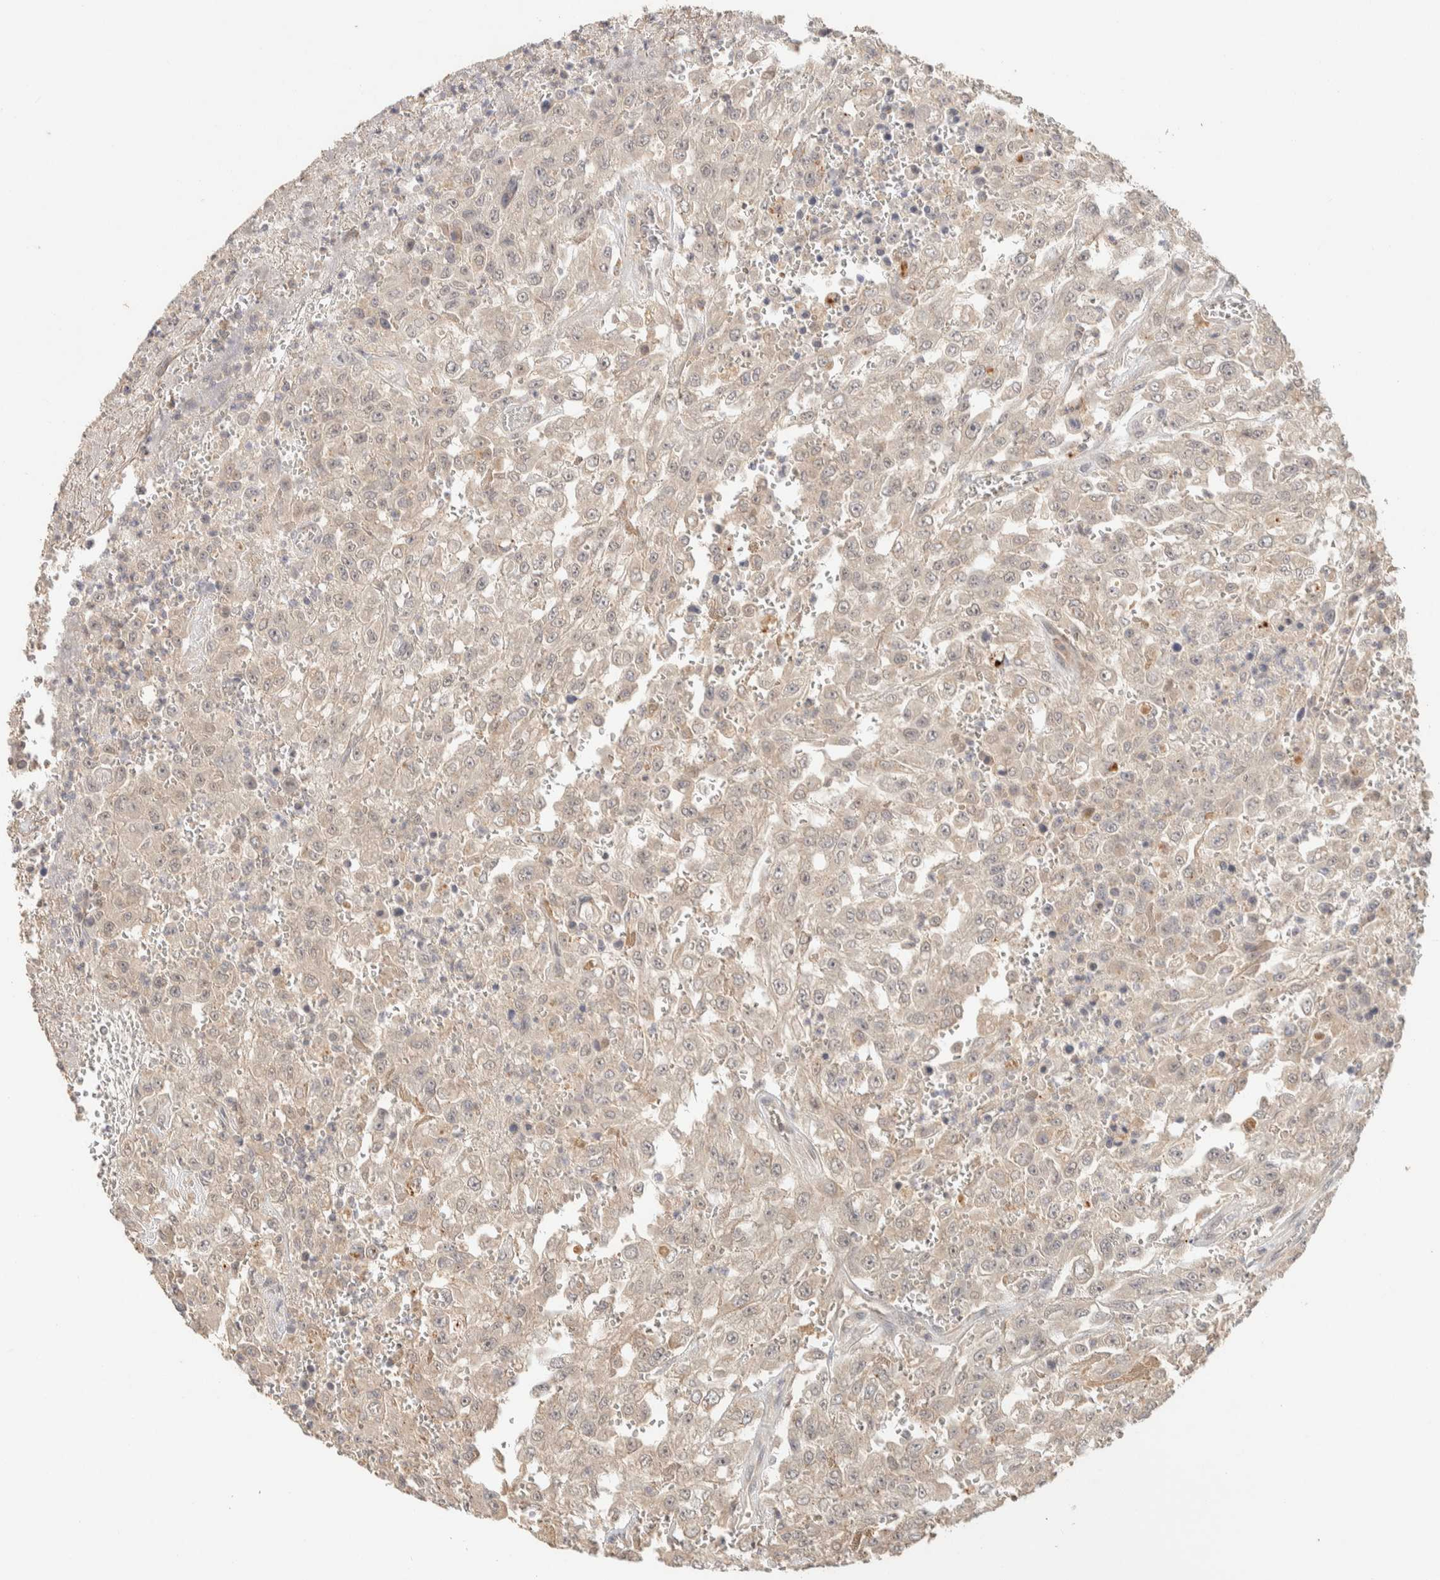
{"staining": {"intensity": "negative", "quantity": "none", "location": "none"}, "tissue": "urothelial cancer", "cell_type": "Tumor cells", "image_type": "cancer", "snomed": [{"axis": "morphology", "description": "Urothelial carcinoma, High grade"}, {"axis": "topography", "description": "Urinary bladder"}], "caption": "Immunohistochemistry of human urothelial cancer demonstrates no expression in tumor cells. (Brightfield microscopy of DAB (3,3'-diaminobenzidine) immunohistochemistry at high magnification).", "gene": "ITPA", "patient": {"sex": "male", "age": 46}}